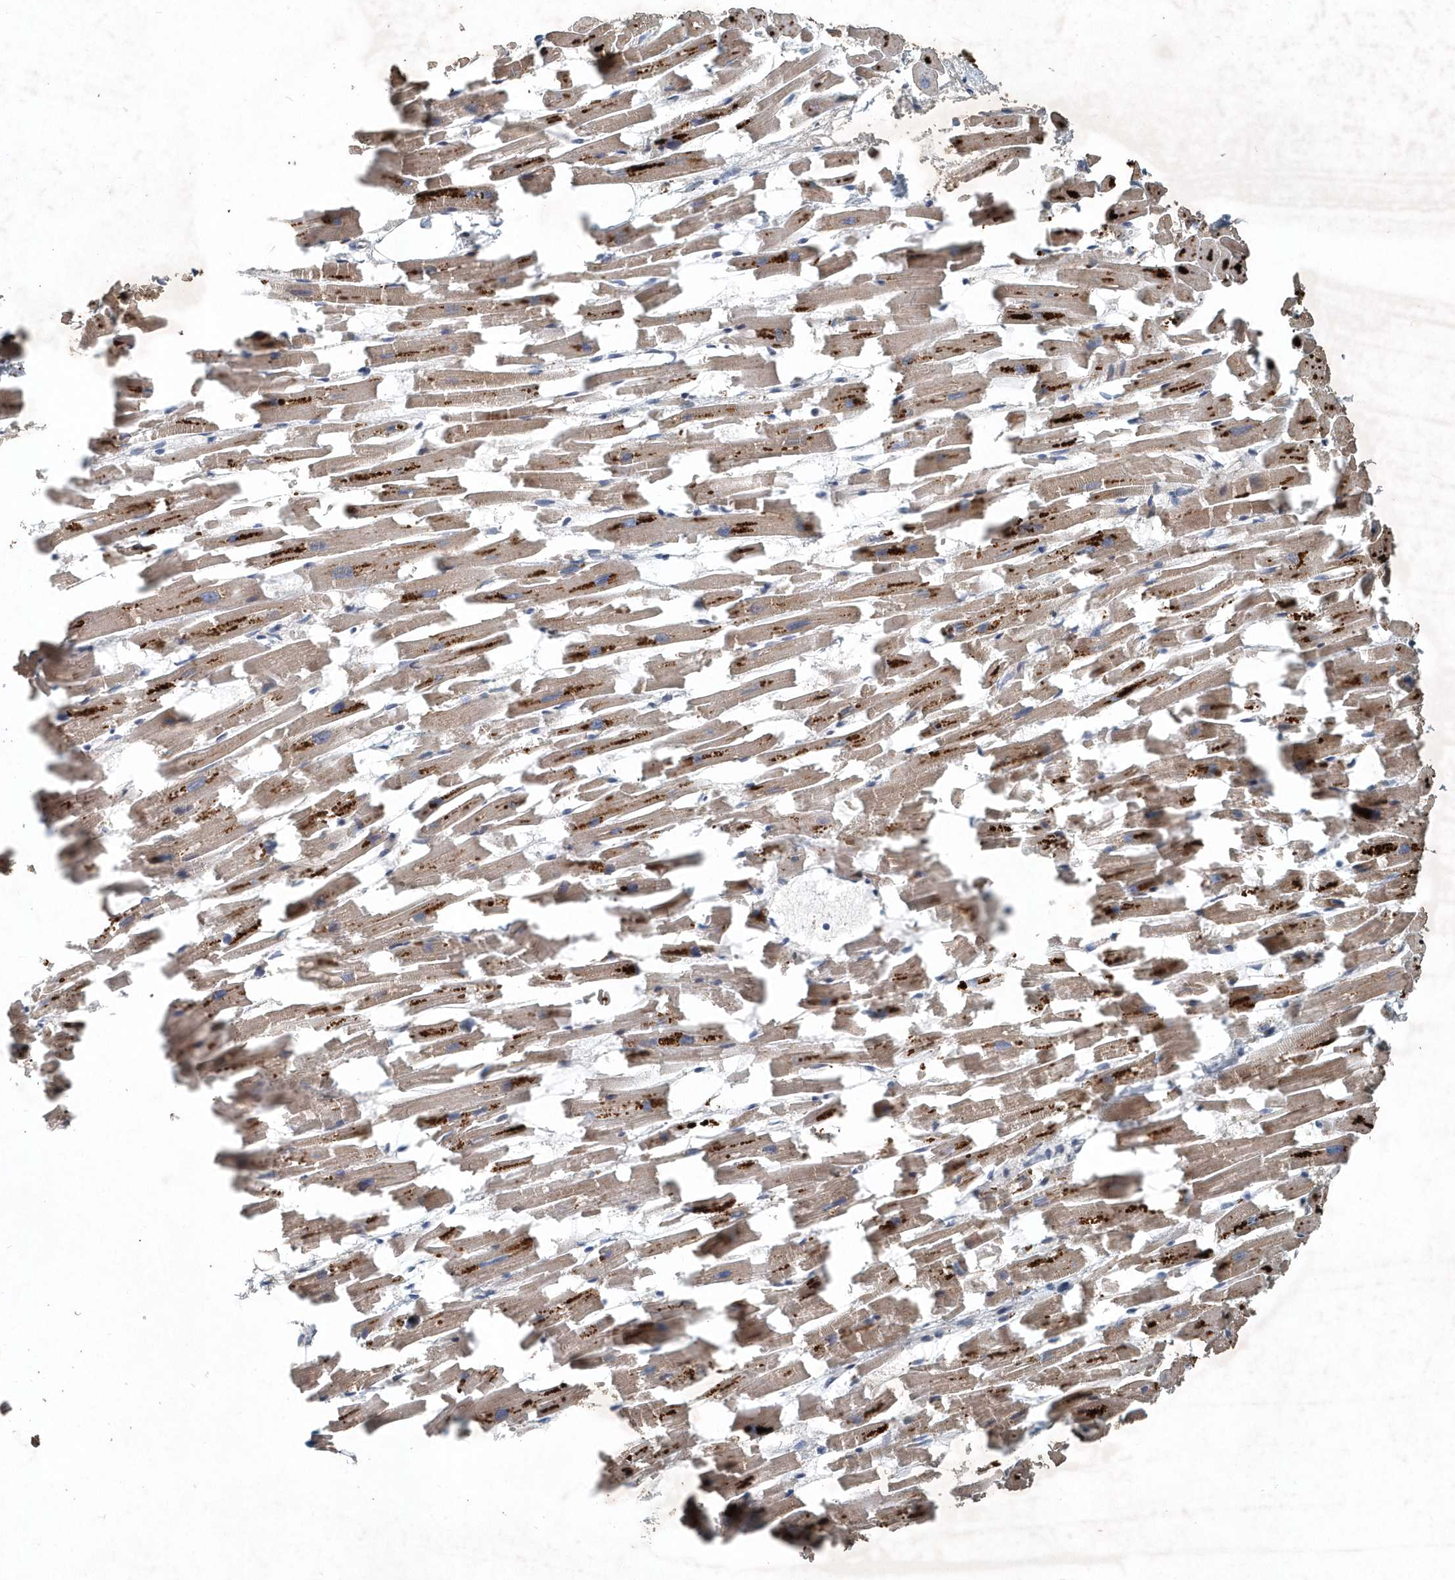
{"staining": {"intensity": "moderate", "quantity": "25%-75%", "location": "cytoplasmic/membranous"}, "tissue": "heart muscle", "cell_type": "Cardiomyocytes", "image_type": "normal", "snomed": [{"axis": "morphology", "description": "Normal tissue, NOS"}, {"axis": "topography", "description": "Heart"}], "caption": "Immunohistochemical staining of benign human heart muscle displays medium levels of moderate cytoplasmic/membranous expression in about 25%-75% of cardiomyocytes.", "gene": "SCFD2", "patient": {"sex": "female", "age": 64}}